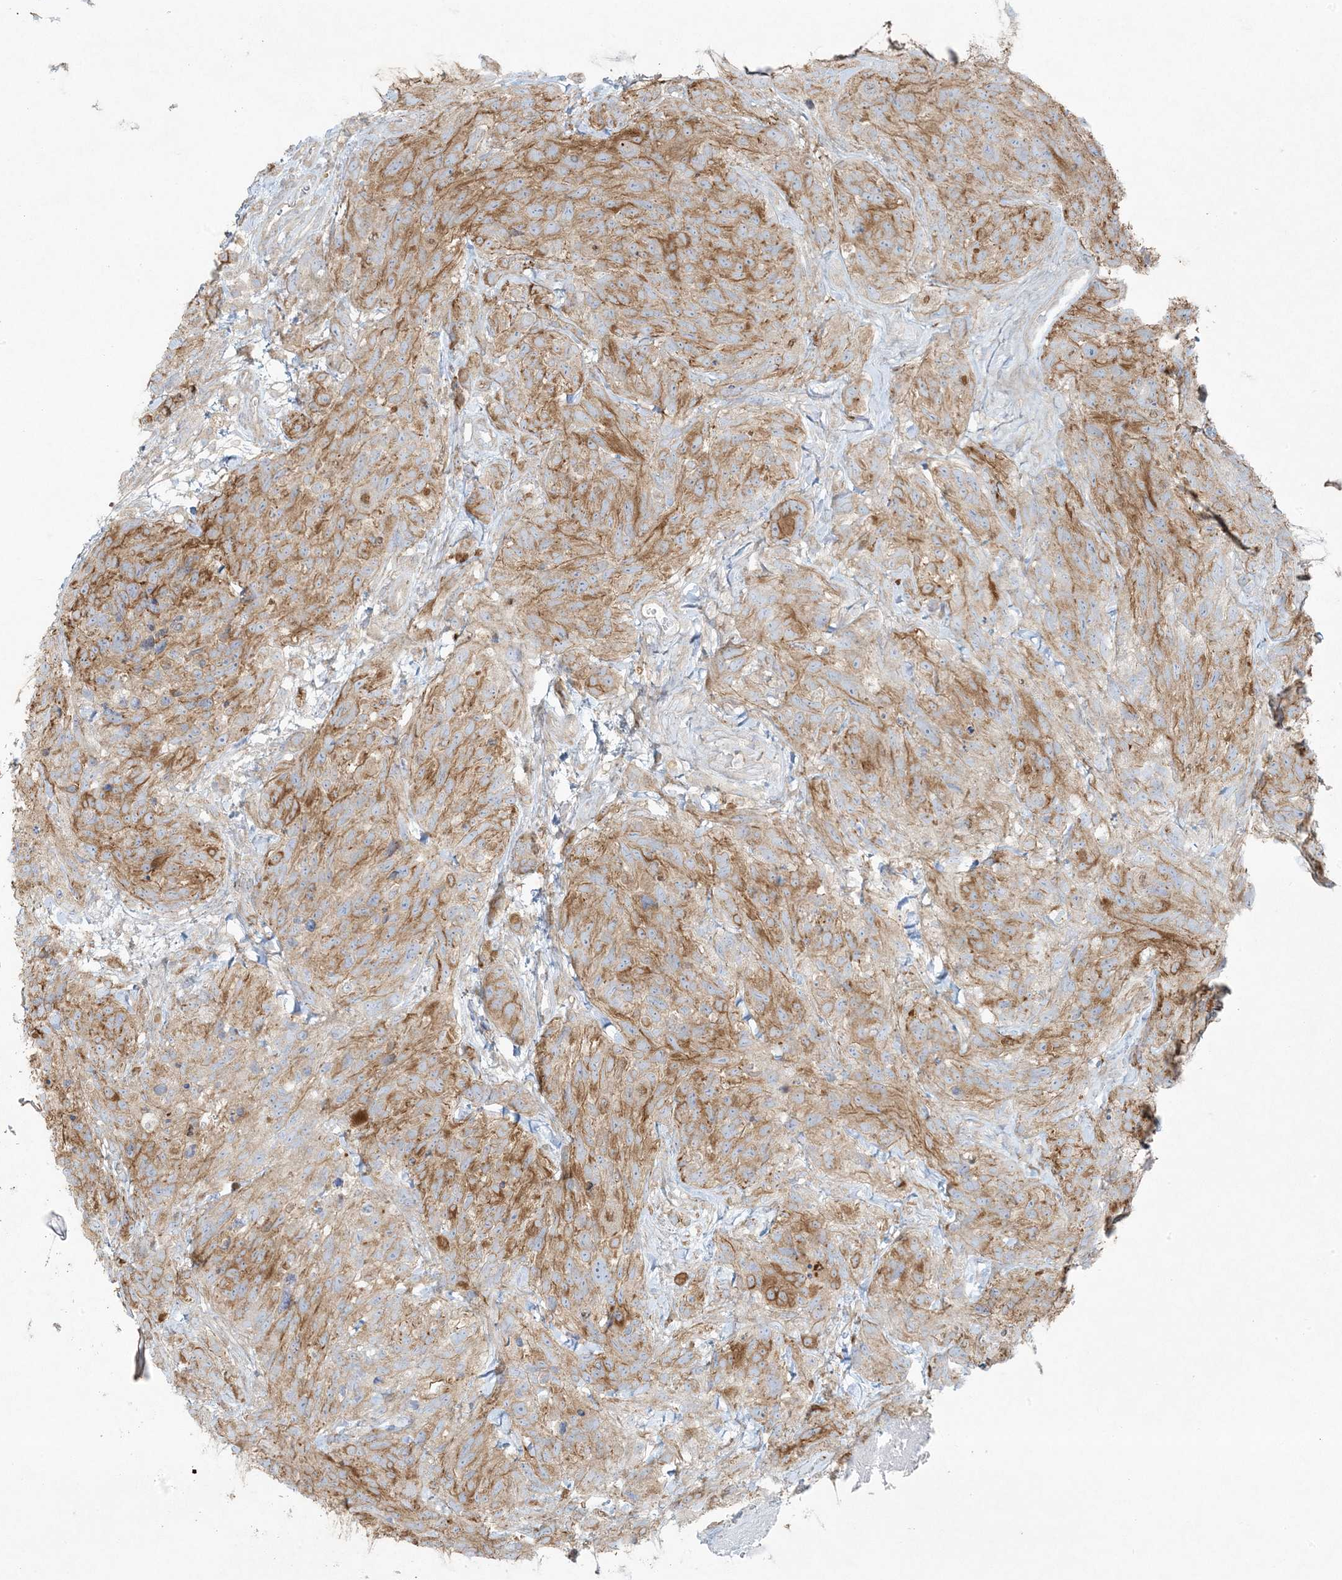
{"staining": {"intensity": "moderate", "quantity": "25%-75%", "location": "cytoplasmic/membranous"}, "tissue": "glioma", "cell_type": "Tumor cells", "image_type": "cancer", "snomed": [{"axis": "morphology", "description": "Glioma, malignant, High grade"}, {"axis": "topography", "description": "Brain"}], "caption": "Immunohistochemical staining of human high-grade glioma (malignant) demonstrates medium levels of moderate cytoplasmic/membranous protein positivity in about 25%-75% of tumor cells.", "gene": "PIK3R4", "patient": {"sex": "male", "age": 69}}